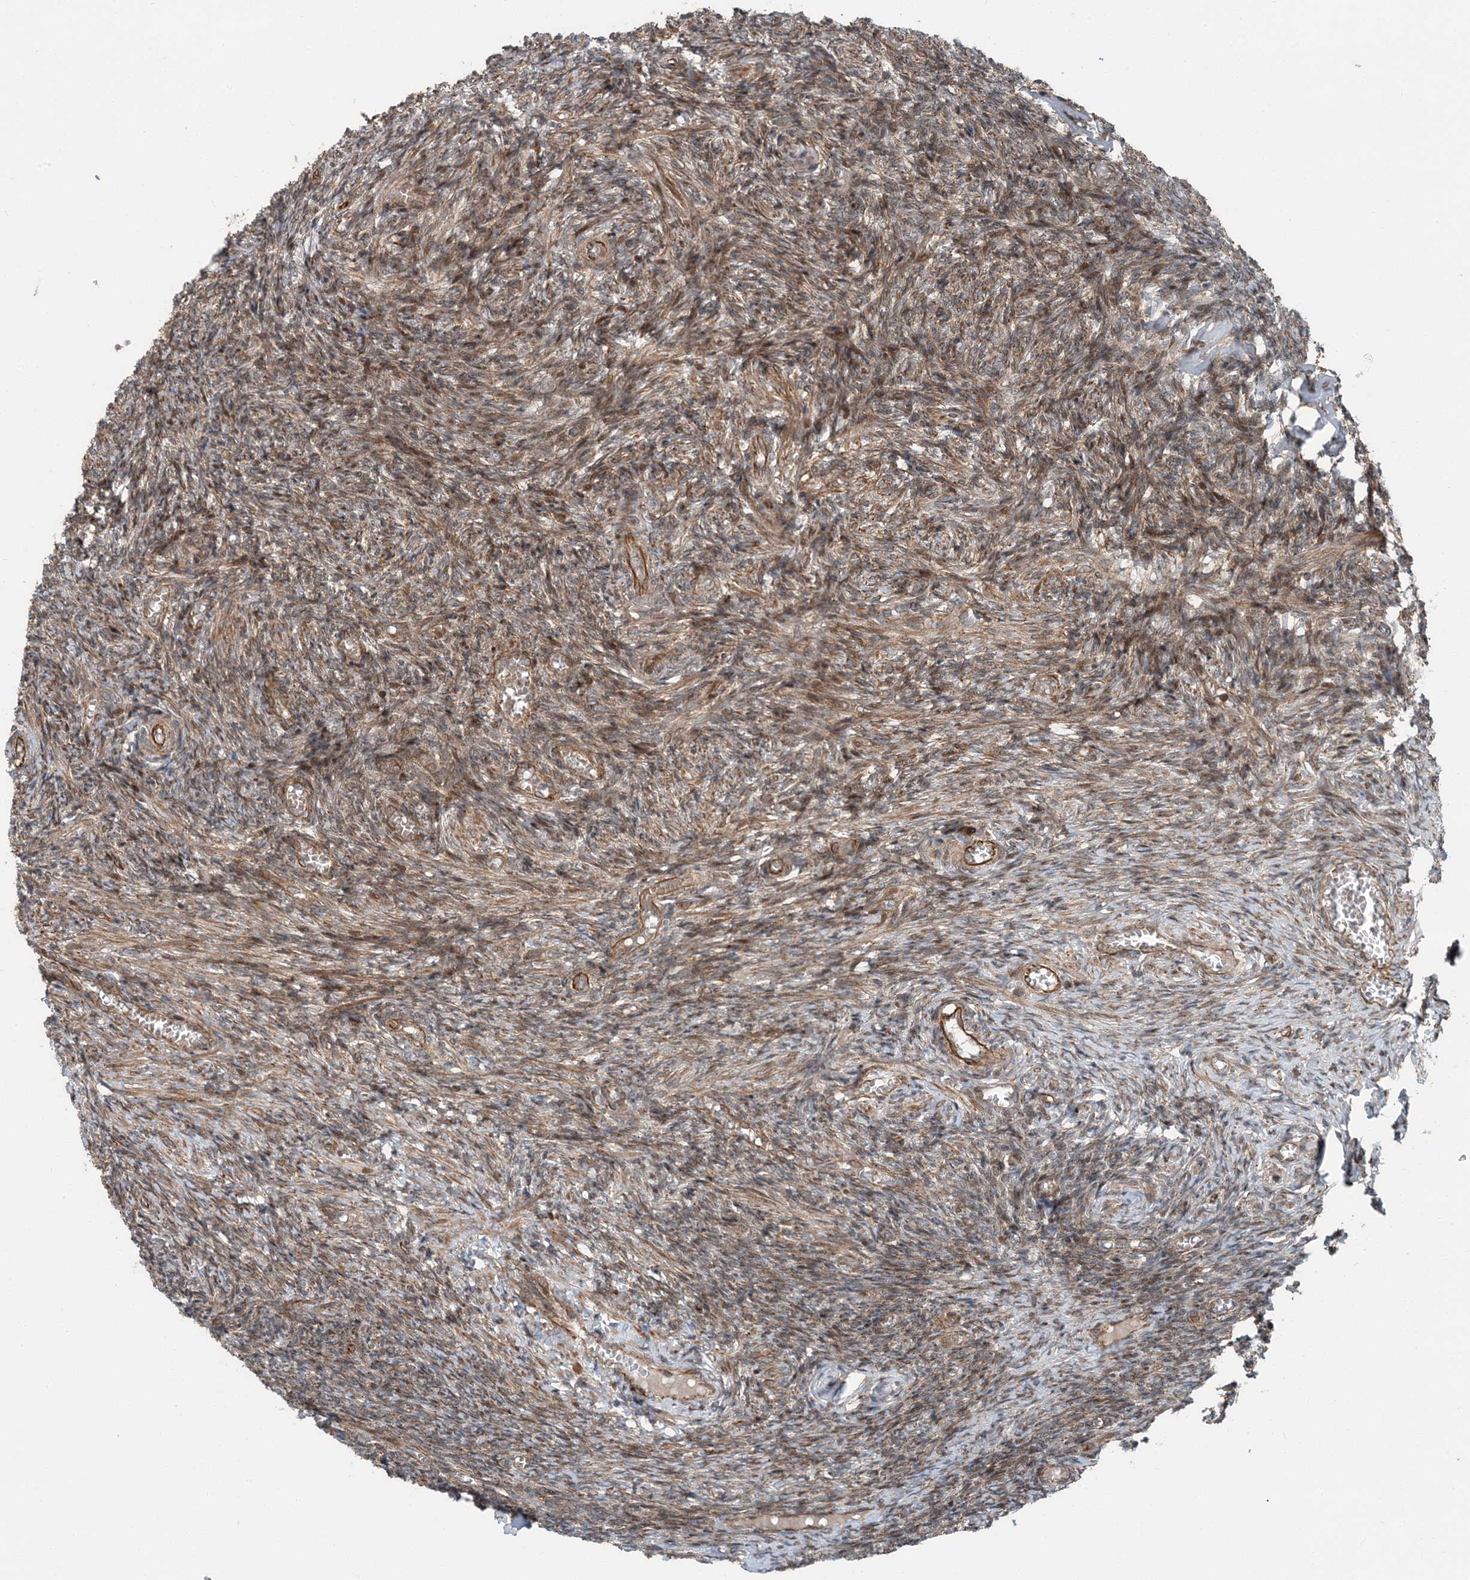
{"staining": {"intensity": "moderate", "quantity": ">75%", "location": "cytoplasmic/membranous"}, "tissue": "ovary", "cell_type": "Follicle cells", "image_type": "normal", "snomed": [{"axis": "morphology", "description": "Normal tissue, NOS"}, {"axis": "topography", "description": "Ovary"}], "caption": "The immunohistochemical stain highlights moderate cytoplasmic/membranous positivity in follicle cells of benign ovary. Using DAB (brown) and hematoxylin (blue) stains, captured at high magnification using brightfield microscopy.", "gene": "EDEM2", "patient": {"sex": "female", "age": 27}}